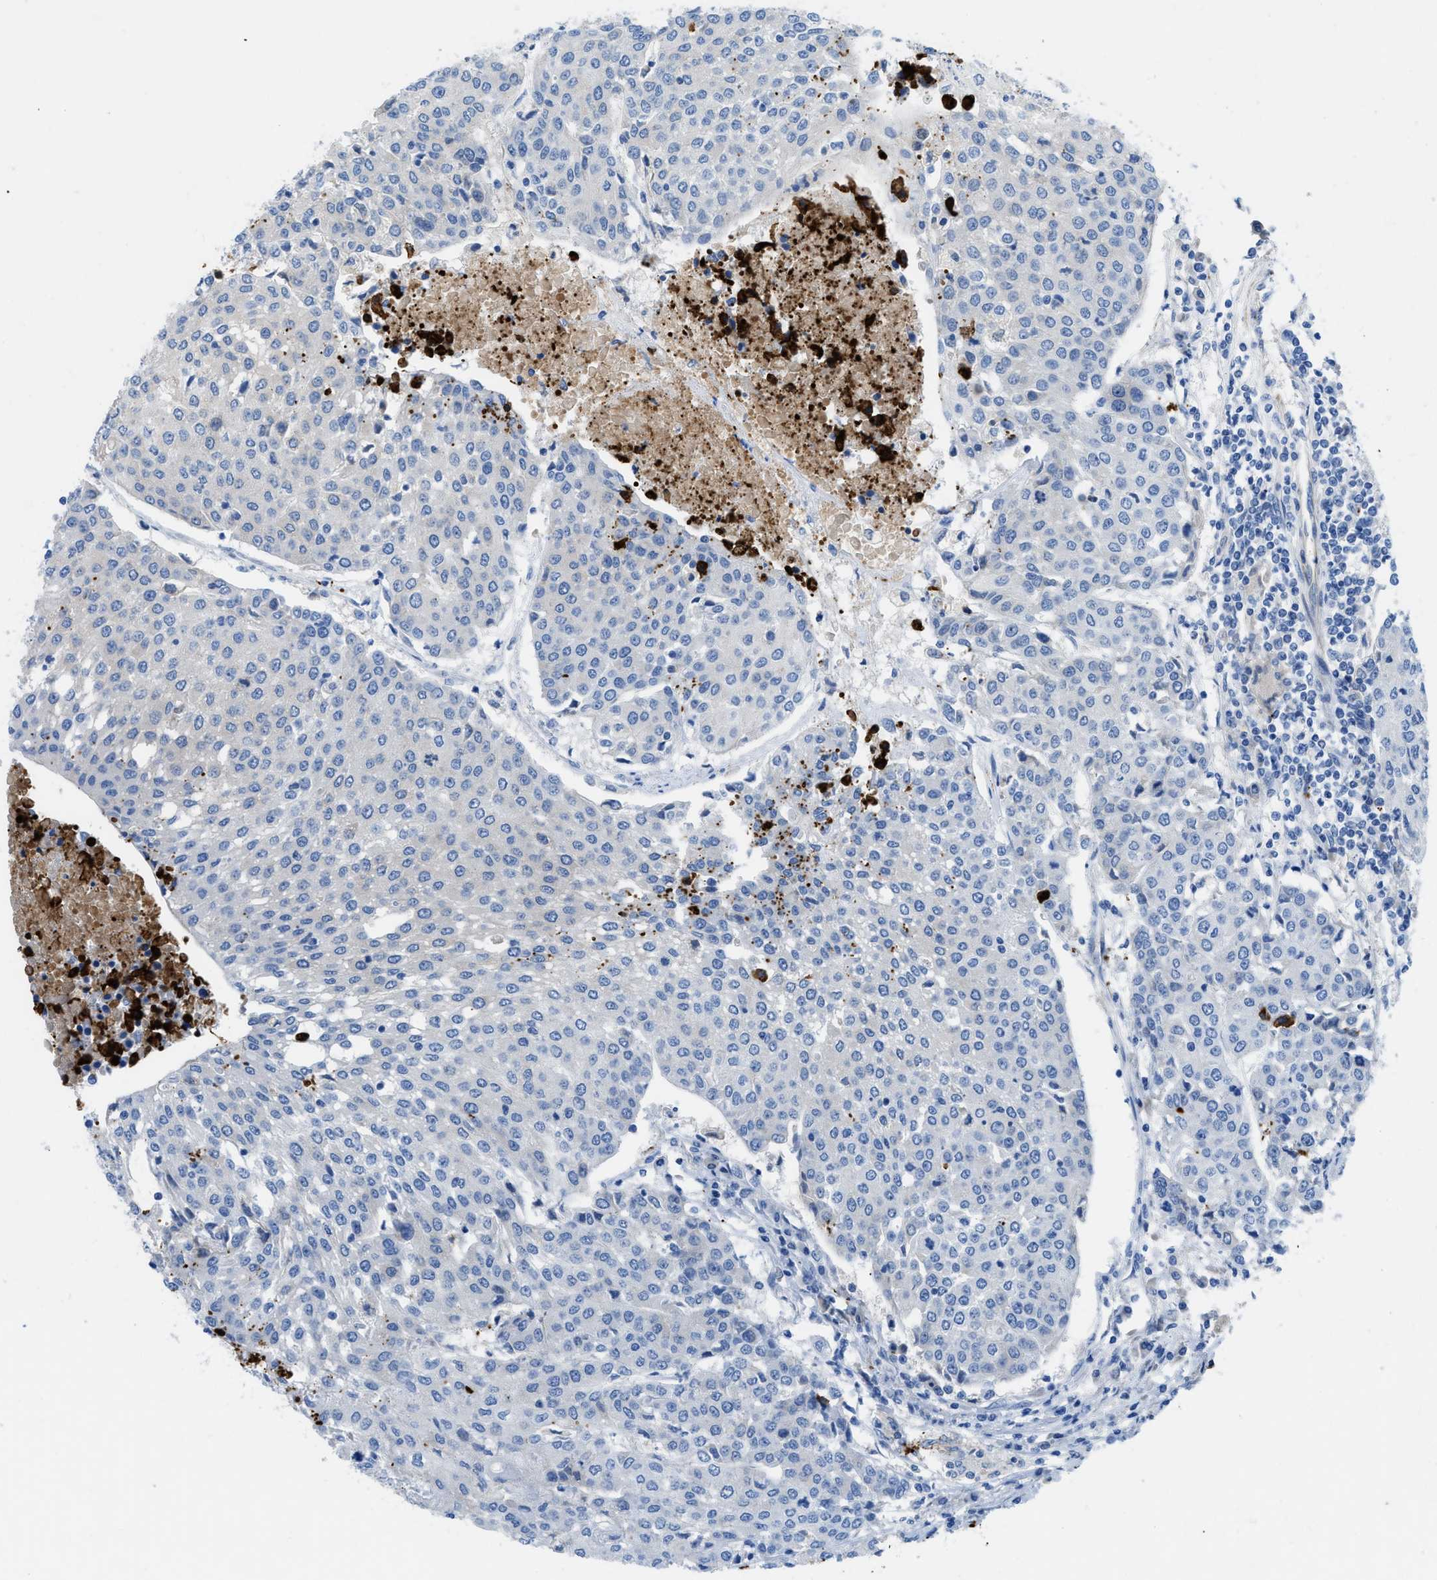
{"staining": {"intensity": "negative", "quantity": "none", "location": "none"}, "tissue": "urothelial cancer", "cell_type": "Tumor cells", "image_type": "cancer", "snomed": [{"axis": "morphology", "description": "Urothelial carcinoma, High grade"}, {"axis": "topography", "description": "Urinary bladder"}], "caption": "Immunohistochemical staining of human urothelial carcinoma (high-grade) reveals no significant staining in tumor cells. (DAB (3,3'-diaminobenzidine) immunohistochemistry (IHC), high magnification).", "gene": "XCR1", "patient": {"sex": "female", "age": 85}}